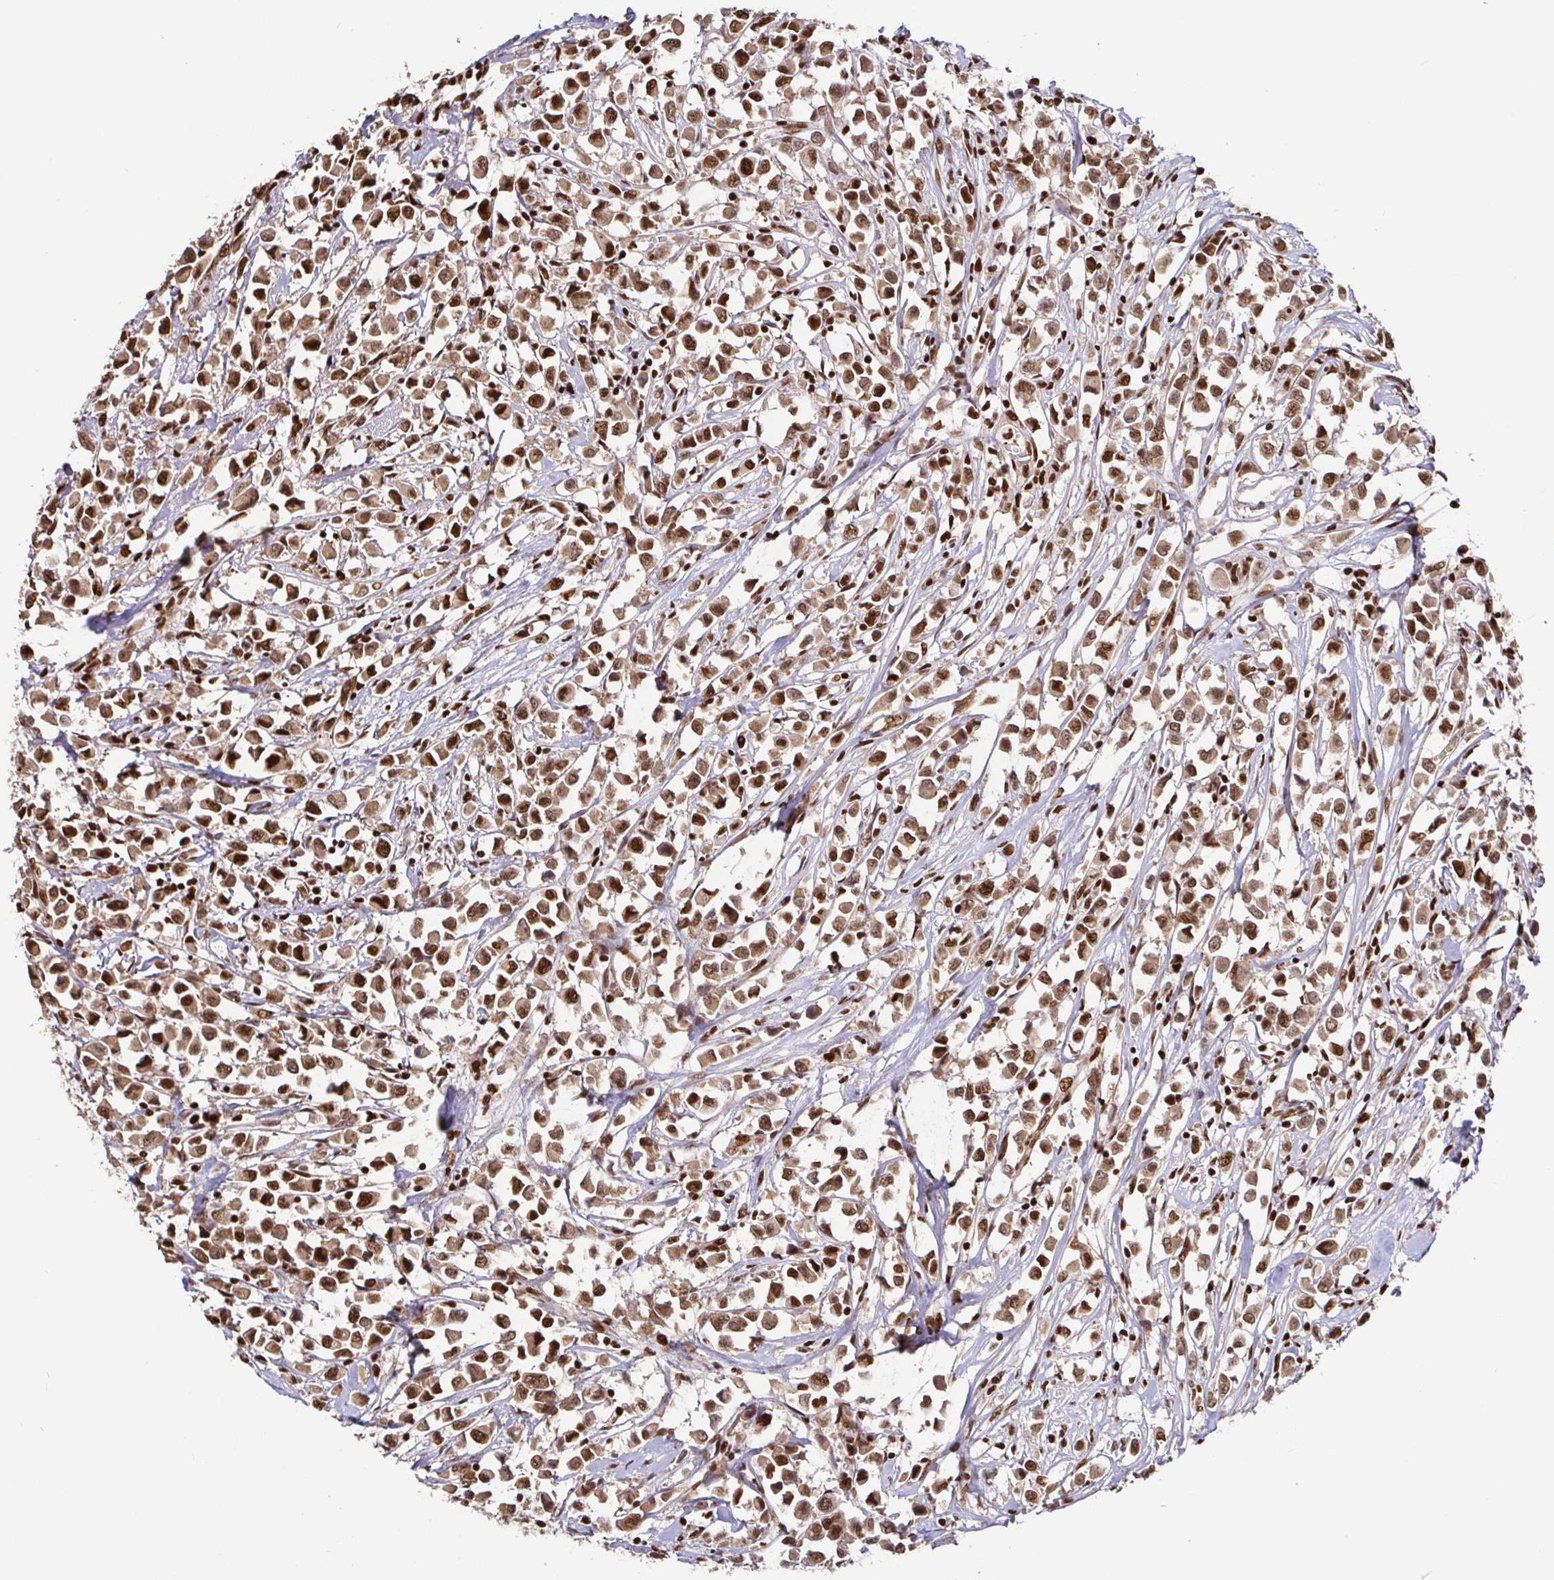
{"staining": {"intensity": "moderate", "quantity": ">75%", "location": "nuclear"}, "tissue": "breast cancer", "cell_type": "Tumor cells", "image_type": "cancer", "snomed": [{"axis": "morphology", "description": "Duct carcinoma"}, {"axis": "topography", "description": "Breast"}], "caption": "IHC staining of breast intraductal carcinoma, which exhibits medium levels of moderate nuclear staining in about >75% of tumor cells indicating moderate nuclear protein expression. The staining was performed using DAB (3,3'-diaminobenzidine) (brown) for protein detection and nuclei were counterstained in hematoxylin (blue).", "gene": "SP3", "patient": {"sex": "female", "age": 61}}